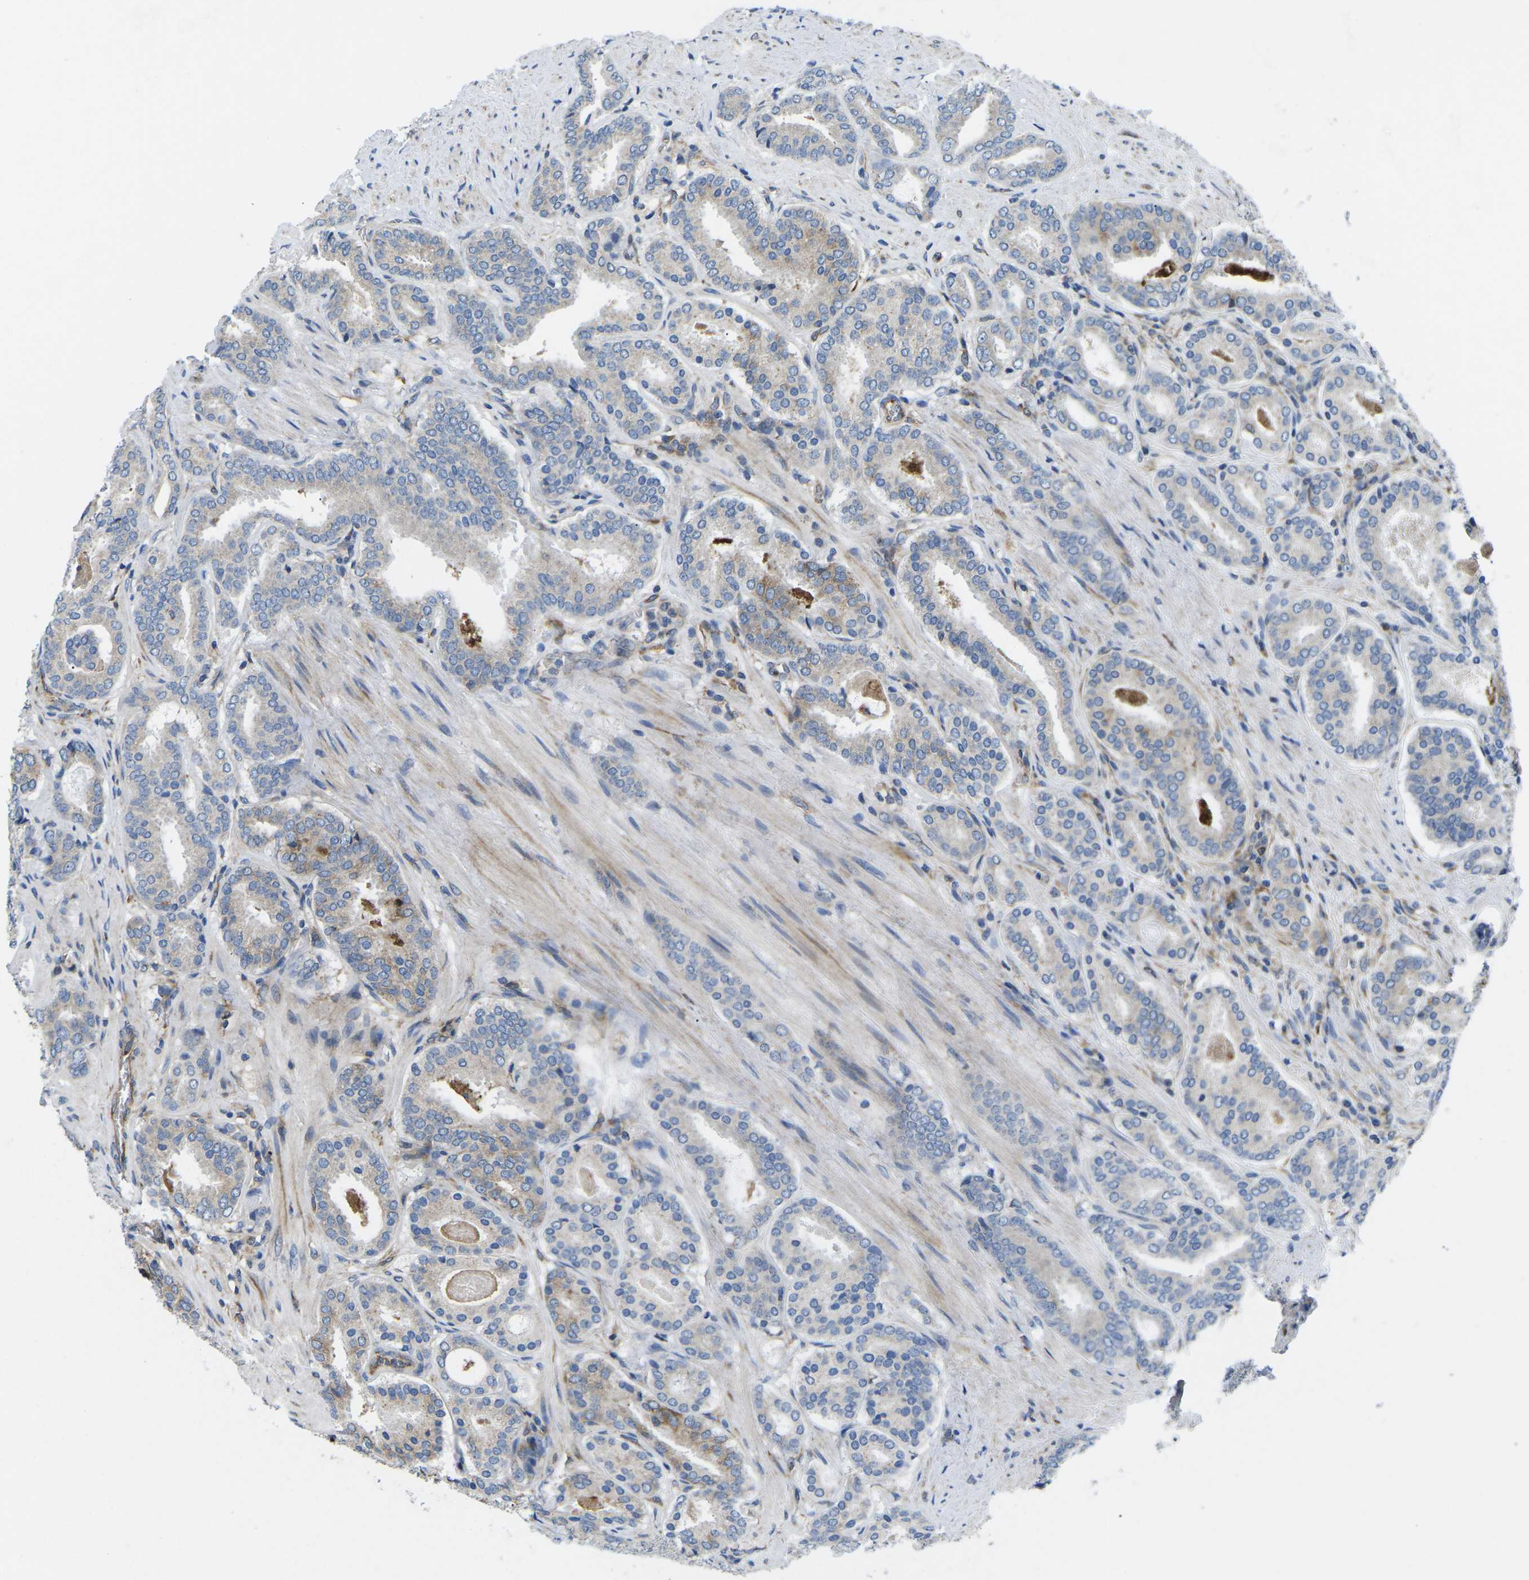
{"staining": {"intensity": "moderate", "quantity": "25%-75%", "location": "cytoplasmic/membranous"}, "tissue": "prostate cancer", "cell_type": "Tumor cells", "image_type": "cancer", "snomed": [{"axis": "morphology", "description": "Adenocarcinoma, Low grade"}, {"axis": "topography", "description": "Prostate"}], "caption": "IHC photomicrograph of neoplastic tissue: human prostate low-grade adenocarcinoma stained using IHC exhibits medium levels of moderate protein expression localized specifically in the cytoplasmic/membranous of tumor cells, appearing as a cytoplasmic/membranous brown color.", "gene": "TMEFF2", "patient": {"sex": "male", "age": 69}}